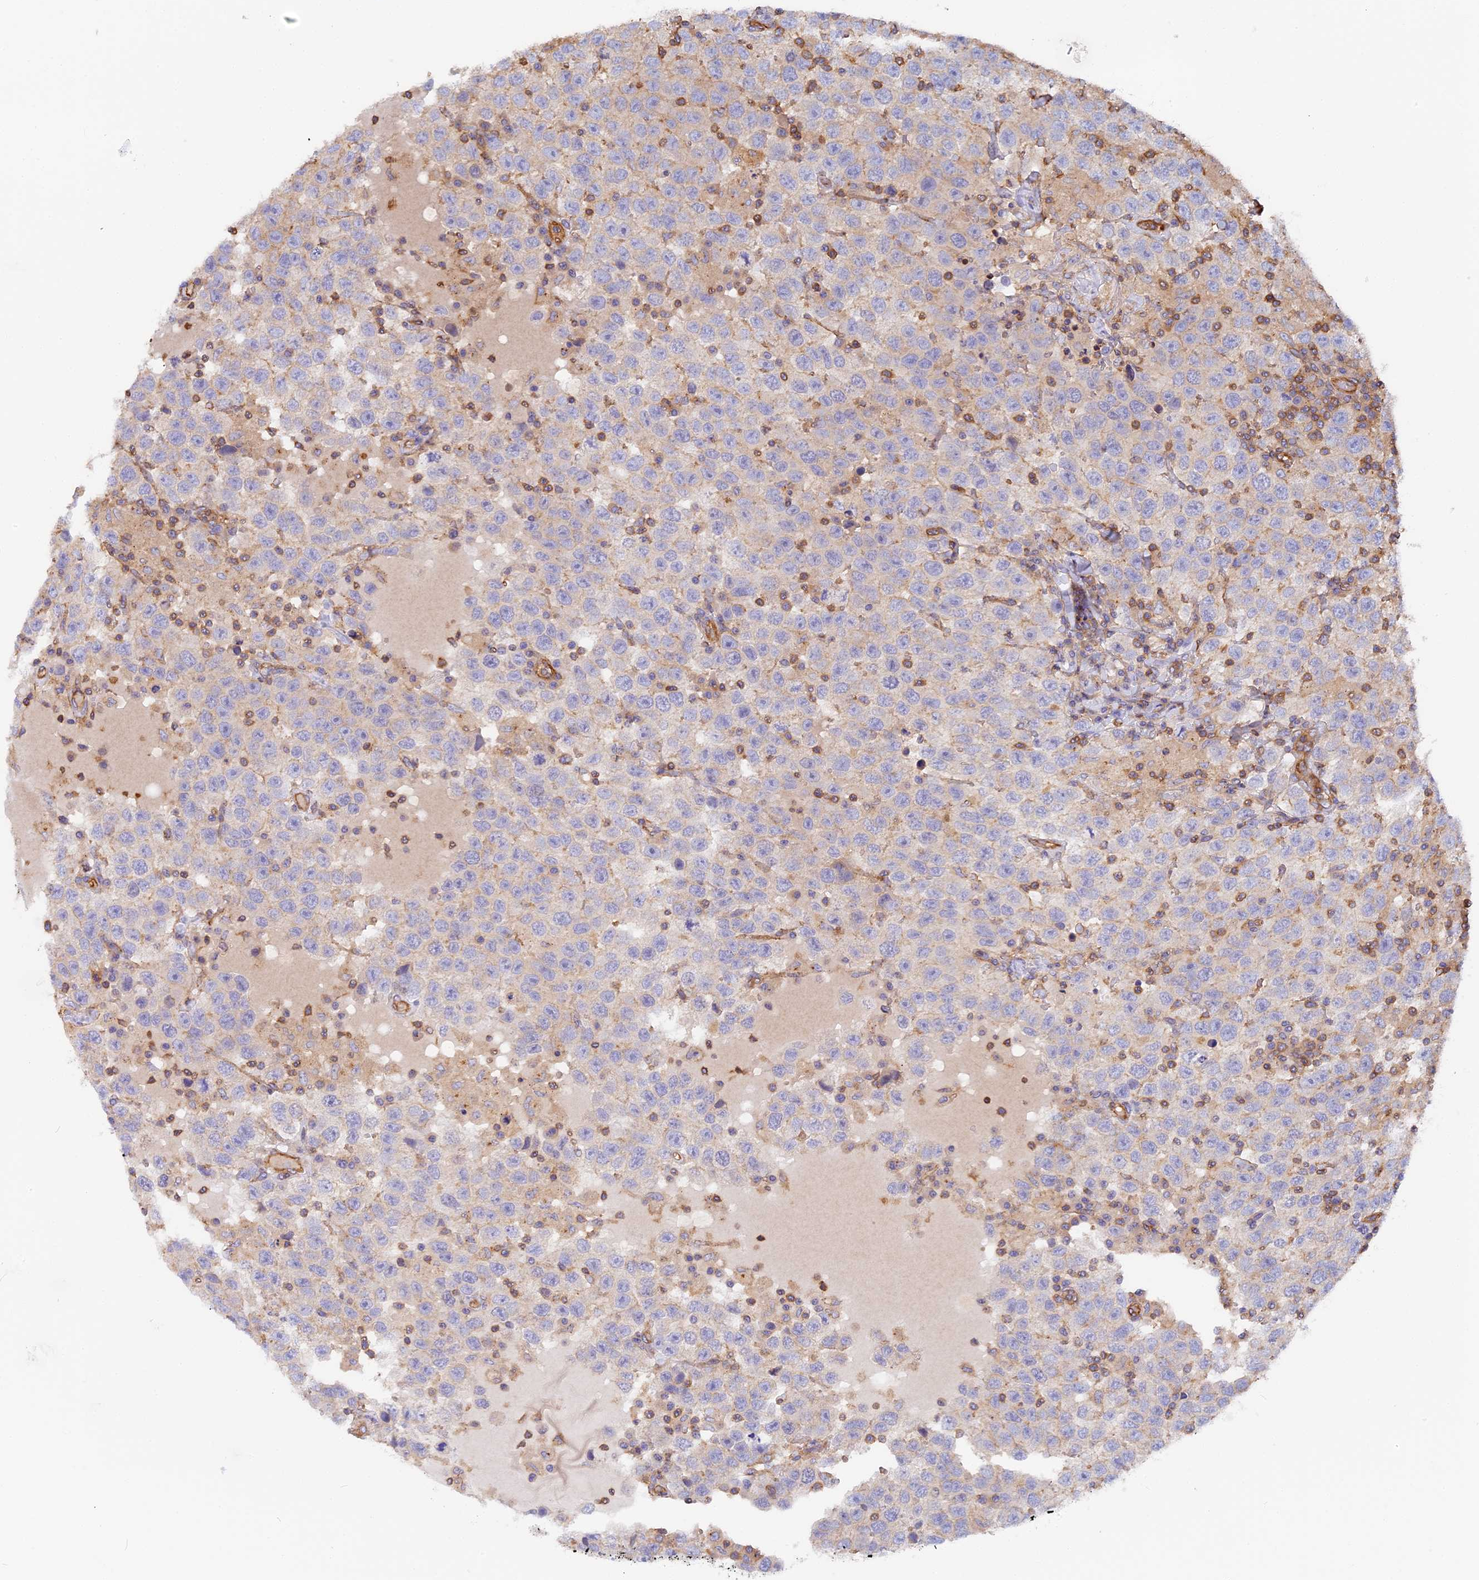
{"staining": {"intensity": "negative", "quantity": "none", "location": "none"}, "tissue": "testis cancer", "cell_type": "Tumor cells", "image_type": "cancer", "snomed": [{"axis": "morphology", "description": "Seminoma, NOS"}, {"axis": "topography", "description": "Testis"}], "caption": "This is an immunohistochemistry photomicrograph of human testis cancer. There is no staining in tumor cells.", "gene": "VPS18", "patient": {"sex": "male", "age": 41}}